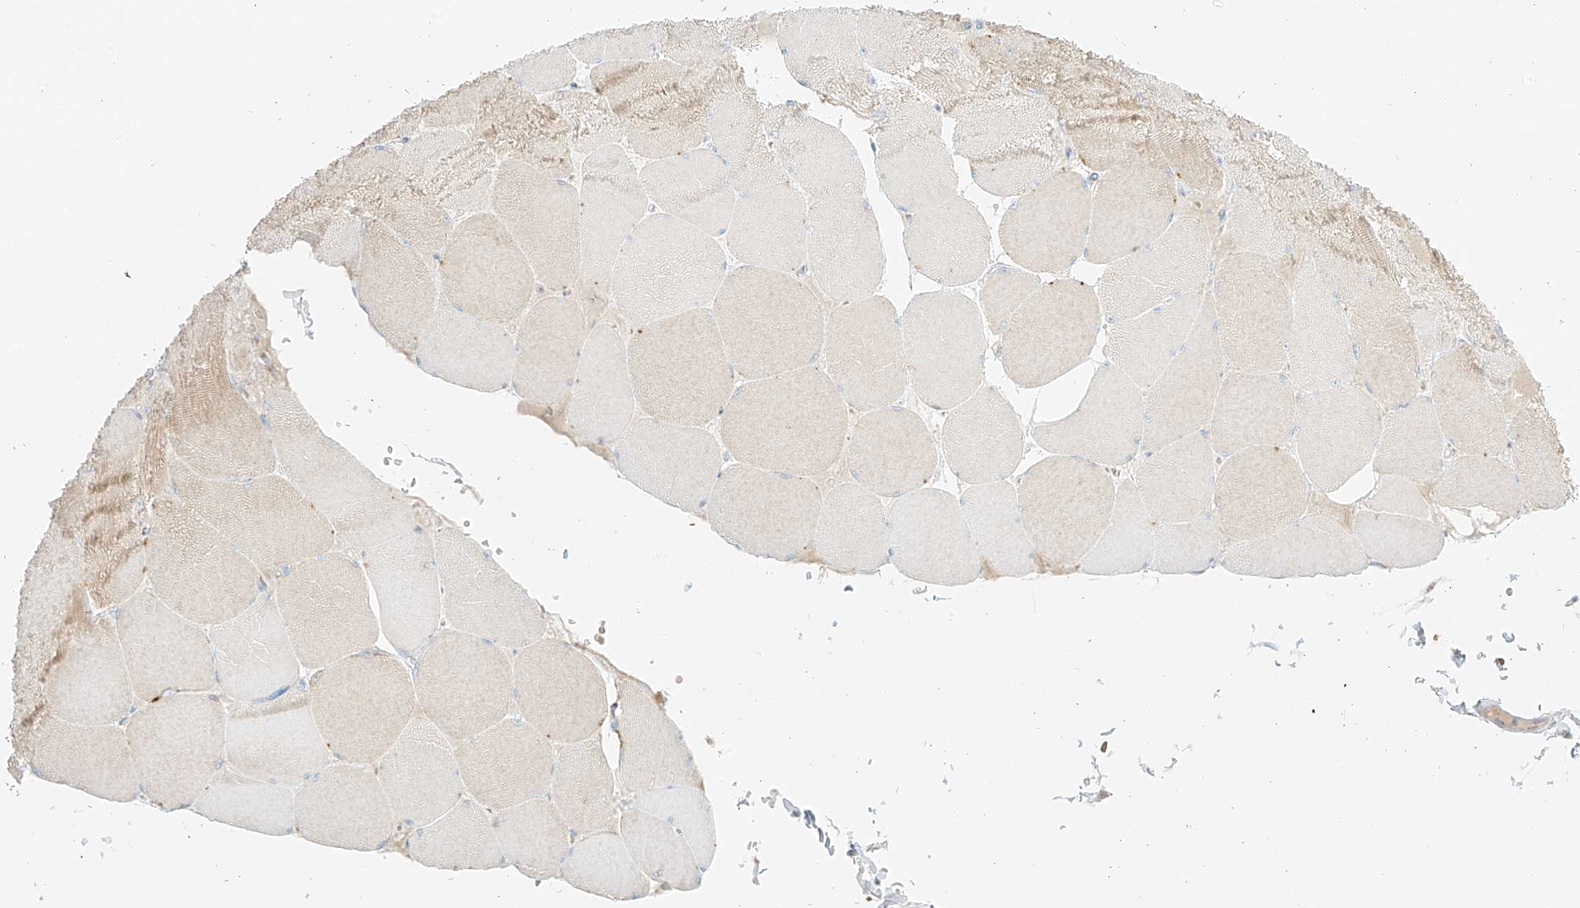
{"staining": {"intensity": "weak", "quantity": "25%-75%", "location": "cytoplasmic/membranous"}, "tissue": "skeletal muscle", "cell_type": "Myocytes", "image_type": "normal", "snomed": [{"axis": "morphology", "description": "Normal tissue, NOS"}, {"axis": "topography", "description": "Skeletal muscle"}, {"axis": "topography", "description": "Head-Neck"}], "caption": "Weak cytoplasmic/membranous expression is seen in about 25%-75% of myocytes in benign skeletal muscle. (IHC, brightfield microscopy, high magnification).", "gene": "TMEM87B", "patient": {"sex": "male", "age": 66}}